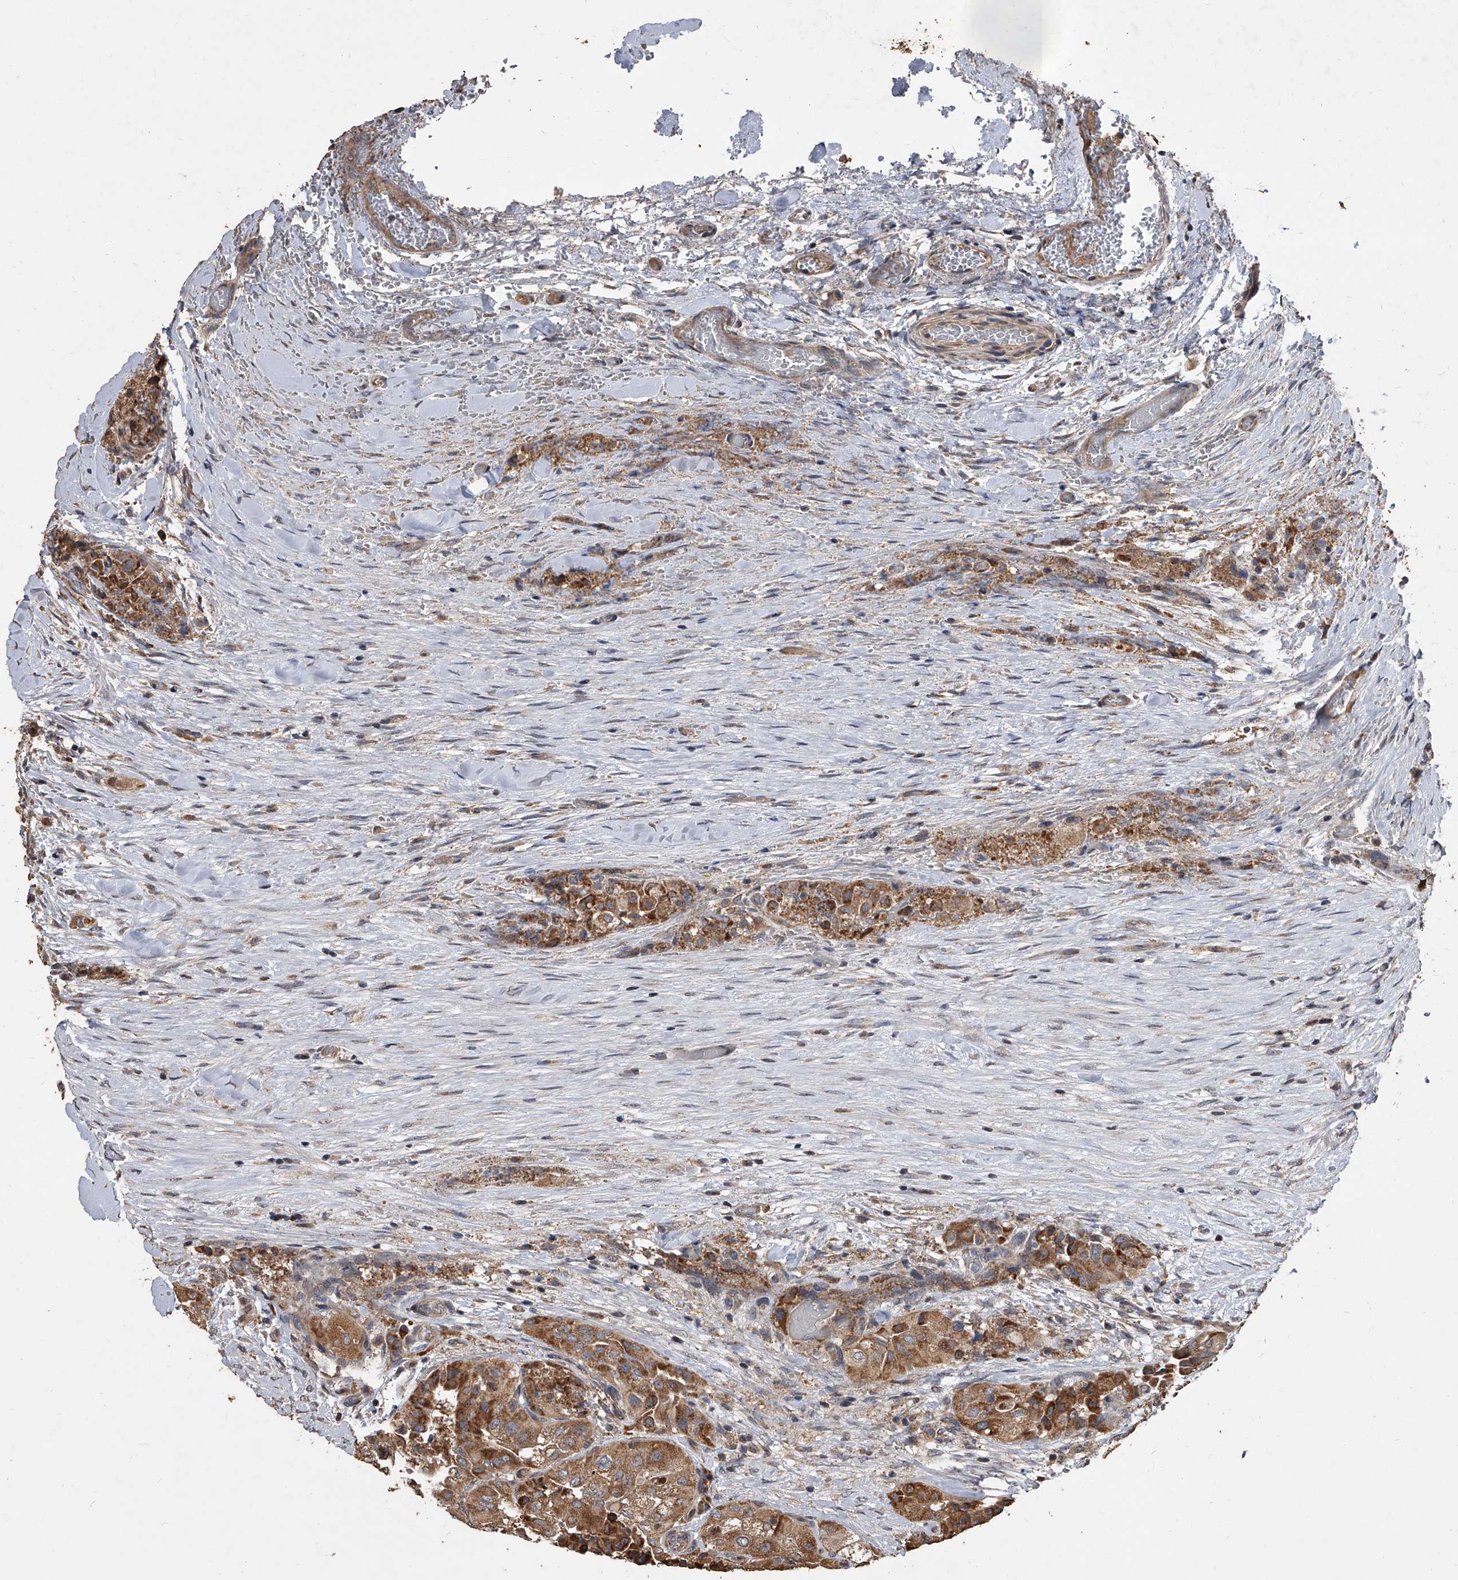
{"staining": {"intensity": "moderate", "quantity": ">75%", "location": "cytoplasmic/membranous"}, "tissue": "thyroid cancer", "cell_type": "Tumor cells", "image_type": "cancer", "snomed": [{"axis": "morphology", "description": "Papillary adenocarcinoma, NOS"}, {"axis": "topography", "description": "Thyroid gland"}], "caption": "Papillary adenocarcinoma (thyroid) was stained to show a protein in brown. There is medium levels of moderate cytoplasmic/membranous positivity in approximately >75% of tumor cells. (DAB IHC, brown staining for protein, blue staining for nuclei).", "gene": "LTV1", "patient": {"sex": "female", "age": 59}}